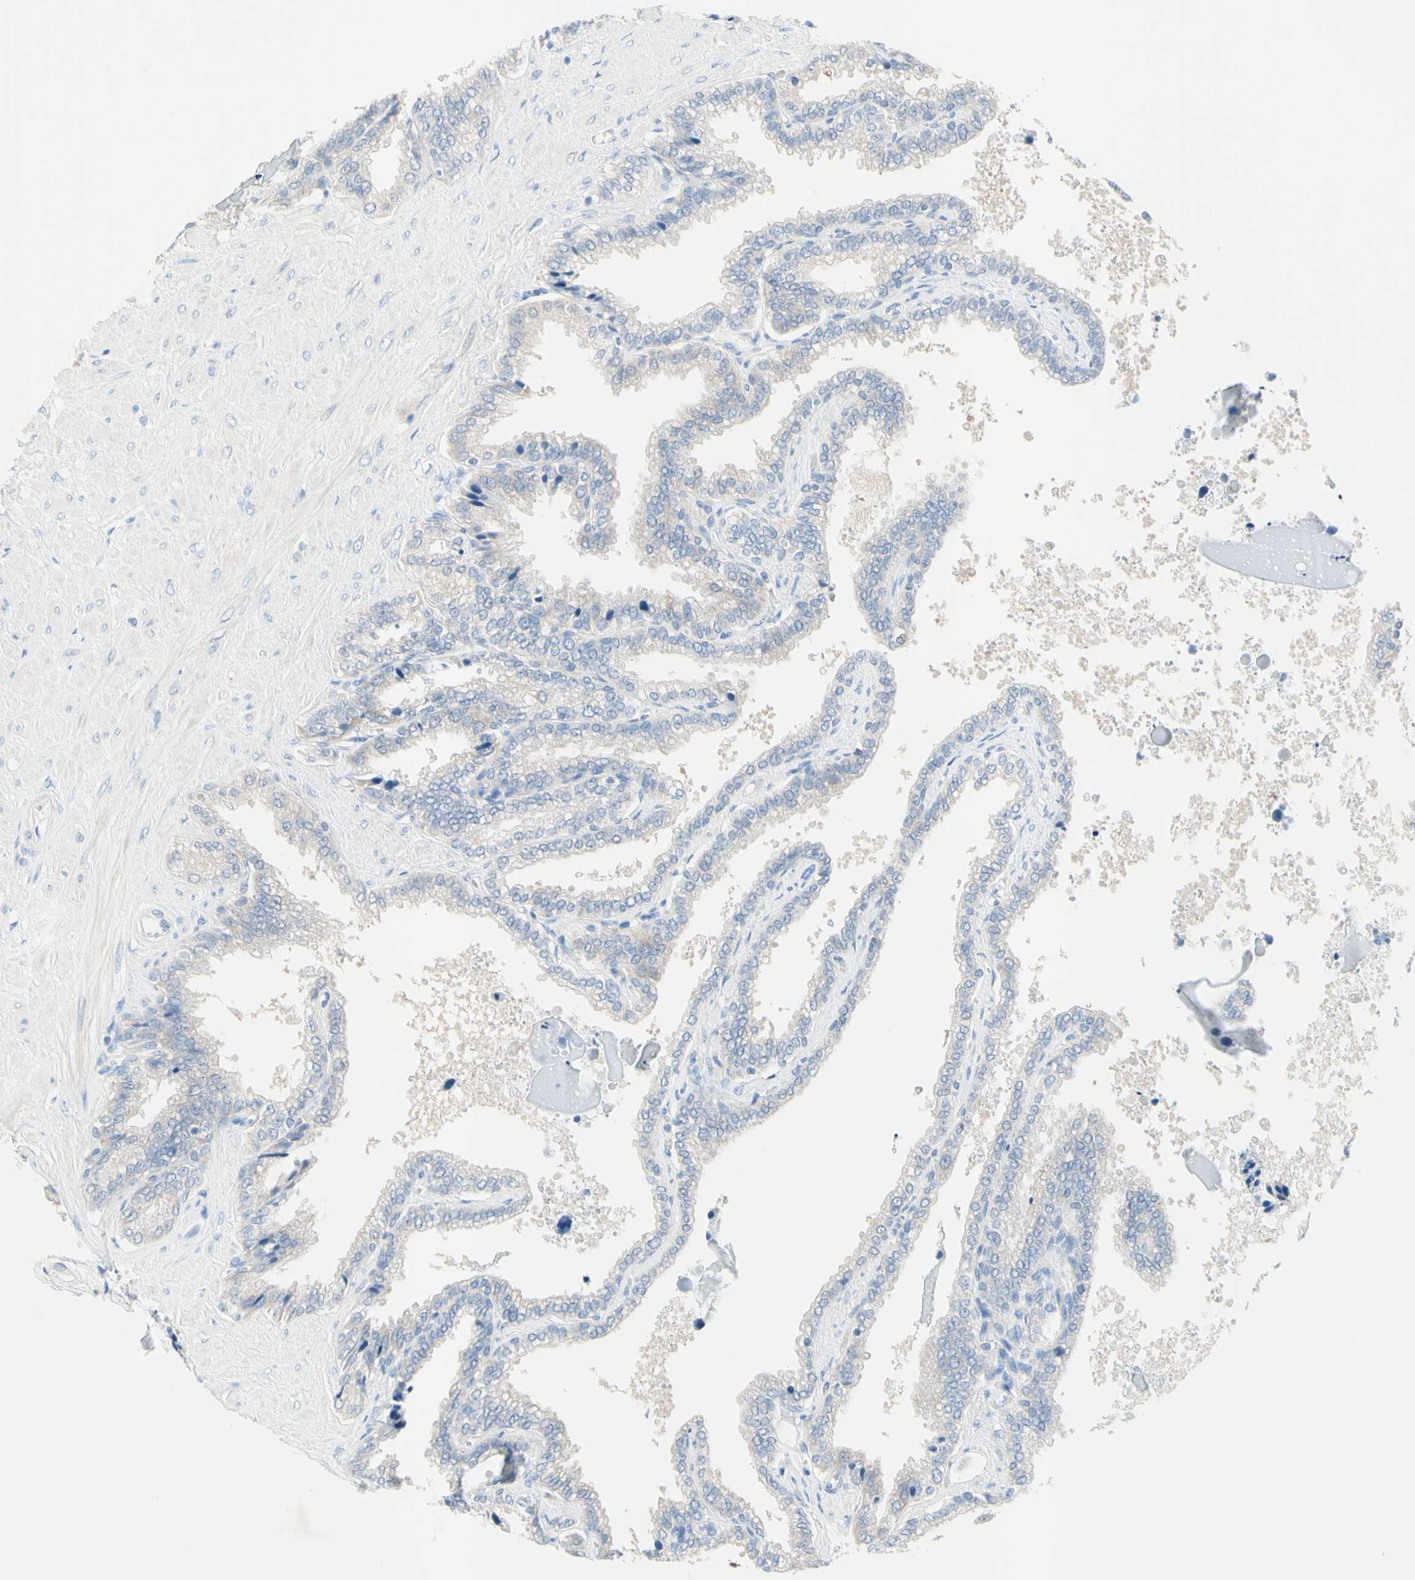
{"staining": {"intensity": "weak", "quantity": "25%-75%", "location": "cytoplasmic/membranous"}, "tissue": "seminal vesicle", "cell_type": "Glandular cells", "image_type": "normal", "snomed": [{"axis": "morphology", "description": "Normal tissue, NOS"}, {"axis": "topography", "description": "Seminal veicle"}], "caption": "DAB (3,3'-diaminobenzidine) immunohistochemical staining of benign human seminal vesicle exhibits weak cytoplasmic/membranous protein expression in about 25%-75% of glandular cells. Nuclei are stained in blue.", "gene": "MFF", "patient": {"sex": "male", "age": 46}}